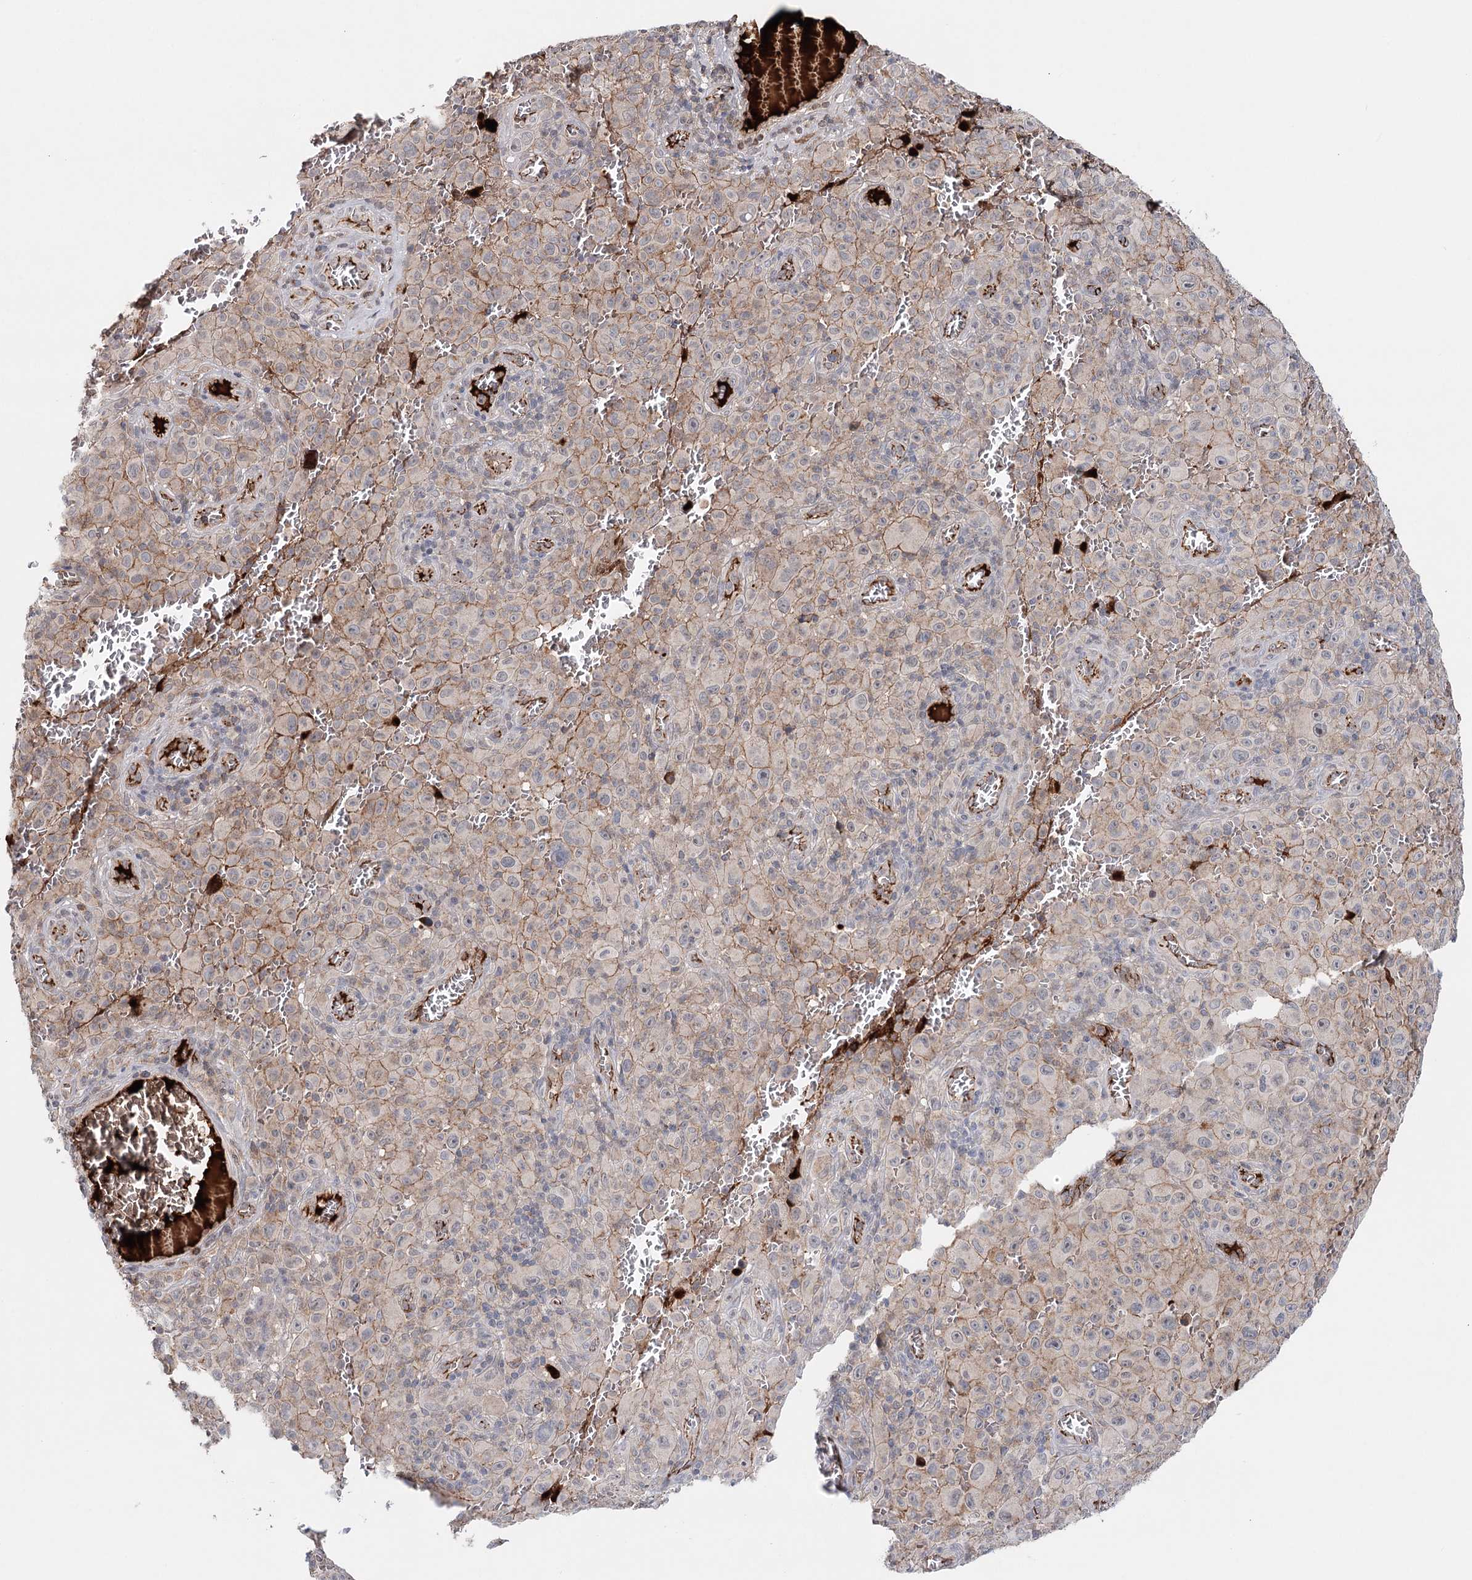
{"staining": {"intensity": "weak", "quantity": "25%-75%", "location": "cytoplasmic/membranous"}, "tissue": "melanoma", "cell_type": "Tumor cells", "image_type": "cancer", "snomed": [{"axis": "morphology", "description": "Malignant melanoma, NOS"}, {"axis": "topography", "description": "Skin"}], "caption": "An immunohistochemistry photomicrograph of tumor tissue is shown. Protein staining in brown labels weak cytoplasmic/membranous positivity in malignant melanoma within tumor cells. The staining is performed using DAB brown chromogen to label protein expression. The nuclei are counter-stained blue using hematoxylin.", "gene": "PKP4", "patient": {"sex": "female", "age": 82}}